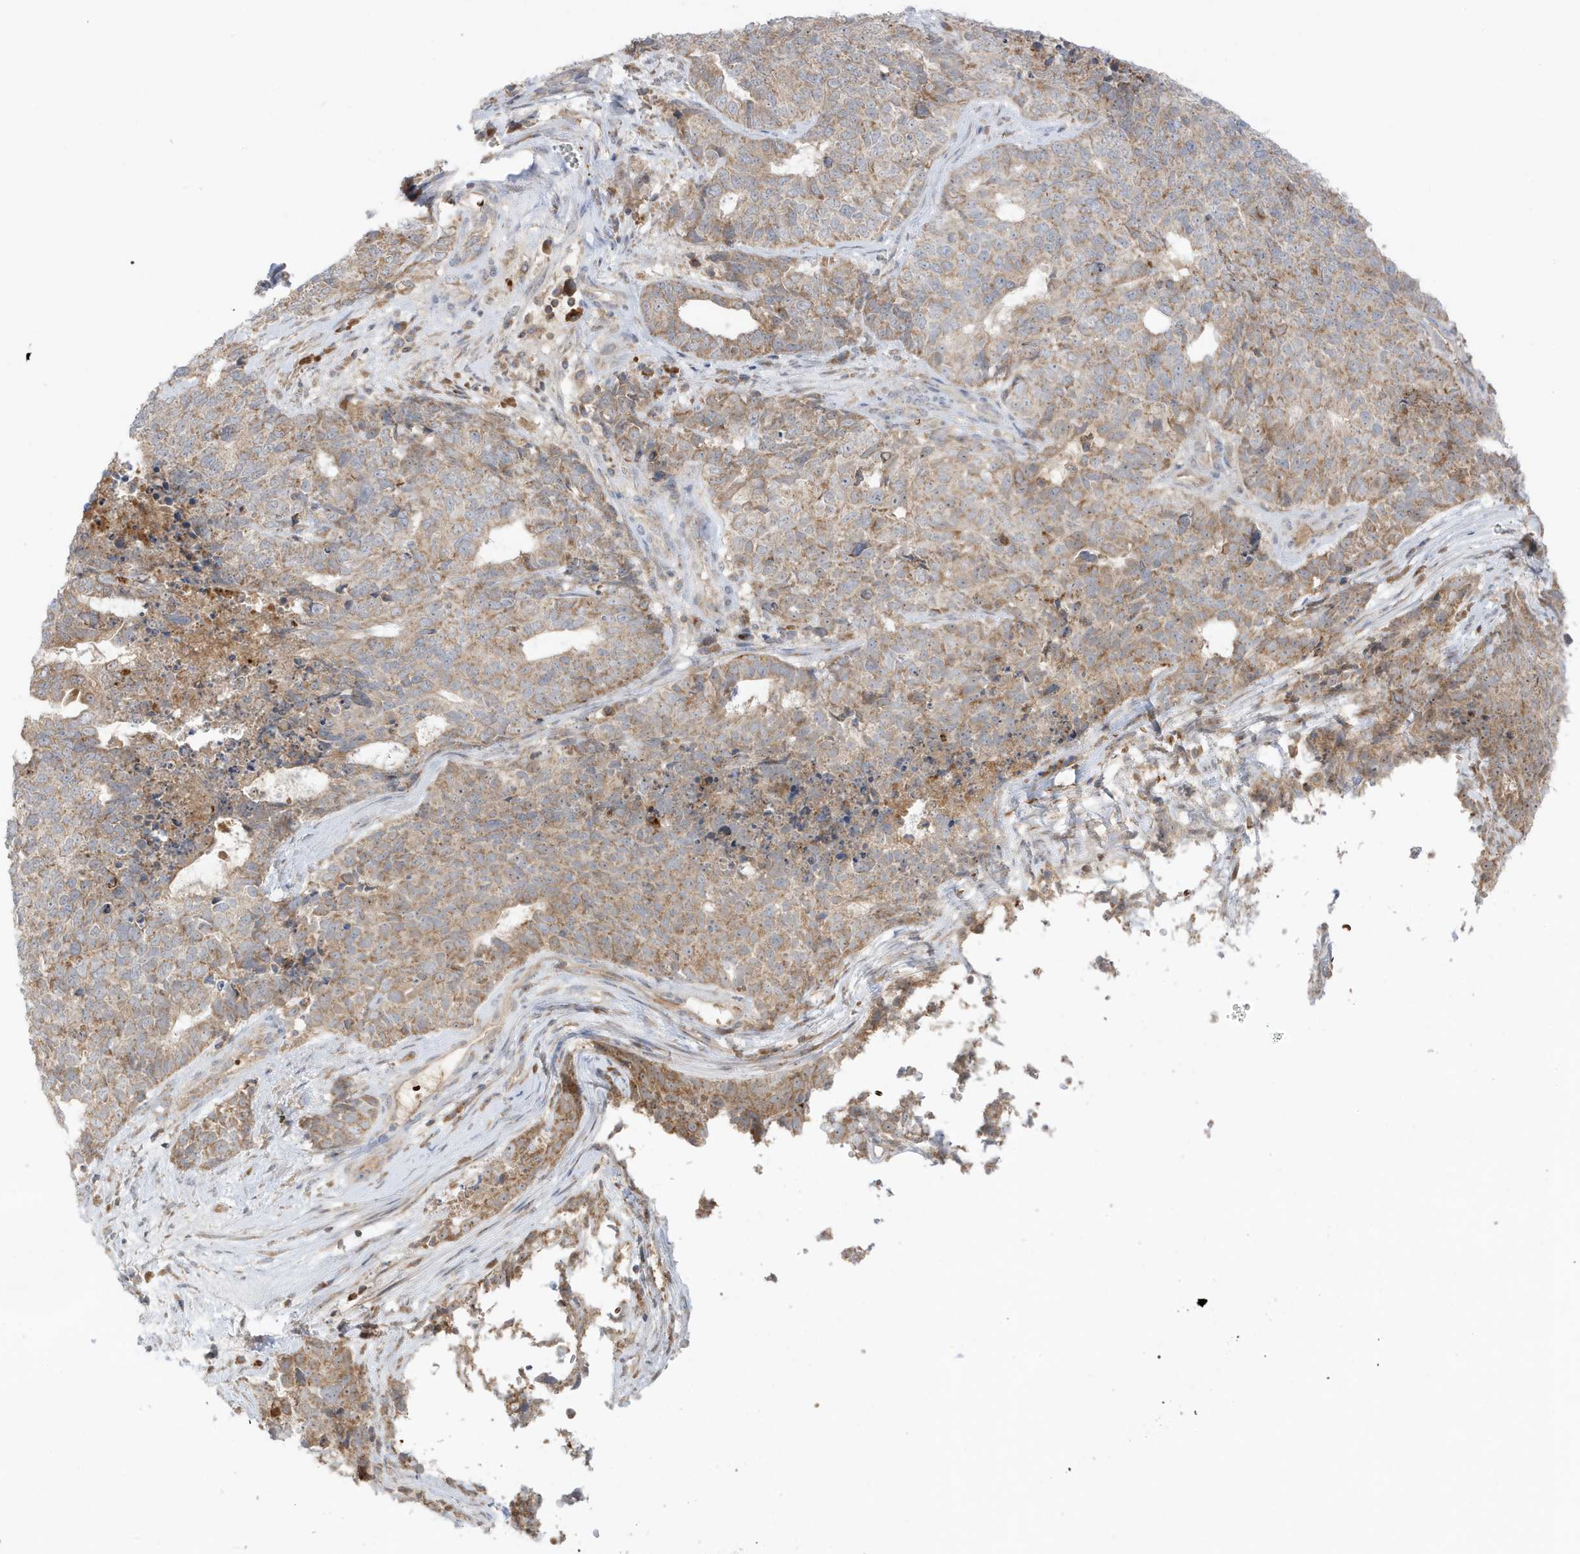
{"staining": {"intensity": "moderate", "quantity": ">75%", "location": "cytoplasmic/membranous"}, "tissue": "cervical cancer", "cell_type": "Tumor cells", "image_type": "cancer", "snomed": [{"axis": "morphology", "description": "Squamous cell carcinoma, NOS"}, {"axis": "topography", "description": "Cervix"}], "caption": "IHC staining of cervical cancer (squamous cell carcinoma), which reveals medium levels of moderate cytoplasmic/membranous positivity in approximately >75% of tumor cells indicating moderate cytoplasmic/membranous protein staining. The staining was performed using DAB (3,3'-diaminobenzidine) (brown) for protein detection and nuclei were counterstained in hematoxylin (blue).", "gene": "NPPC", "patient": {"sex": "female", "age": 63}}